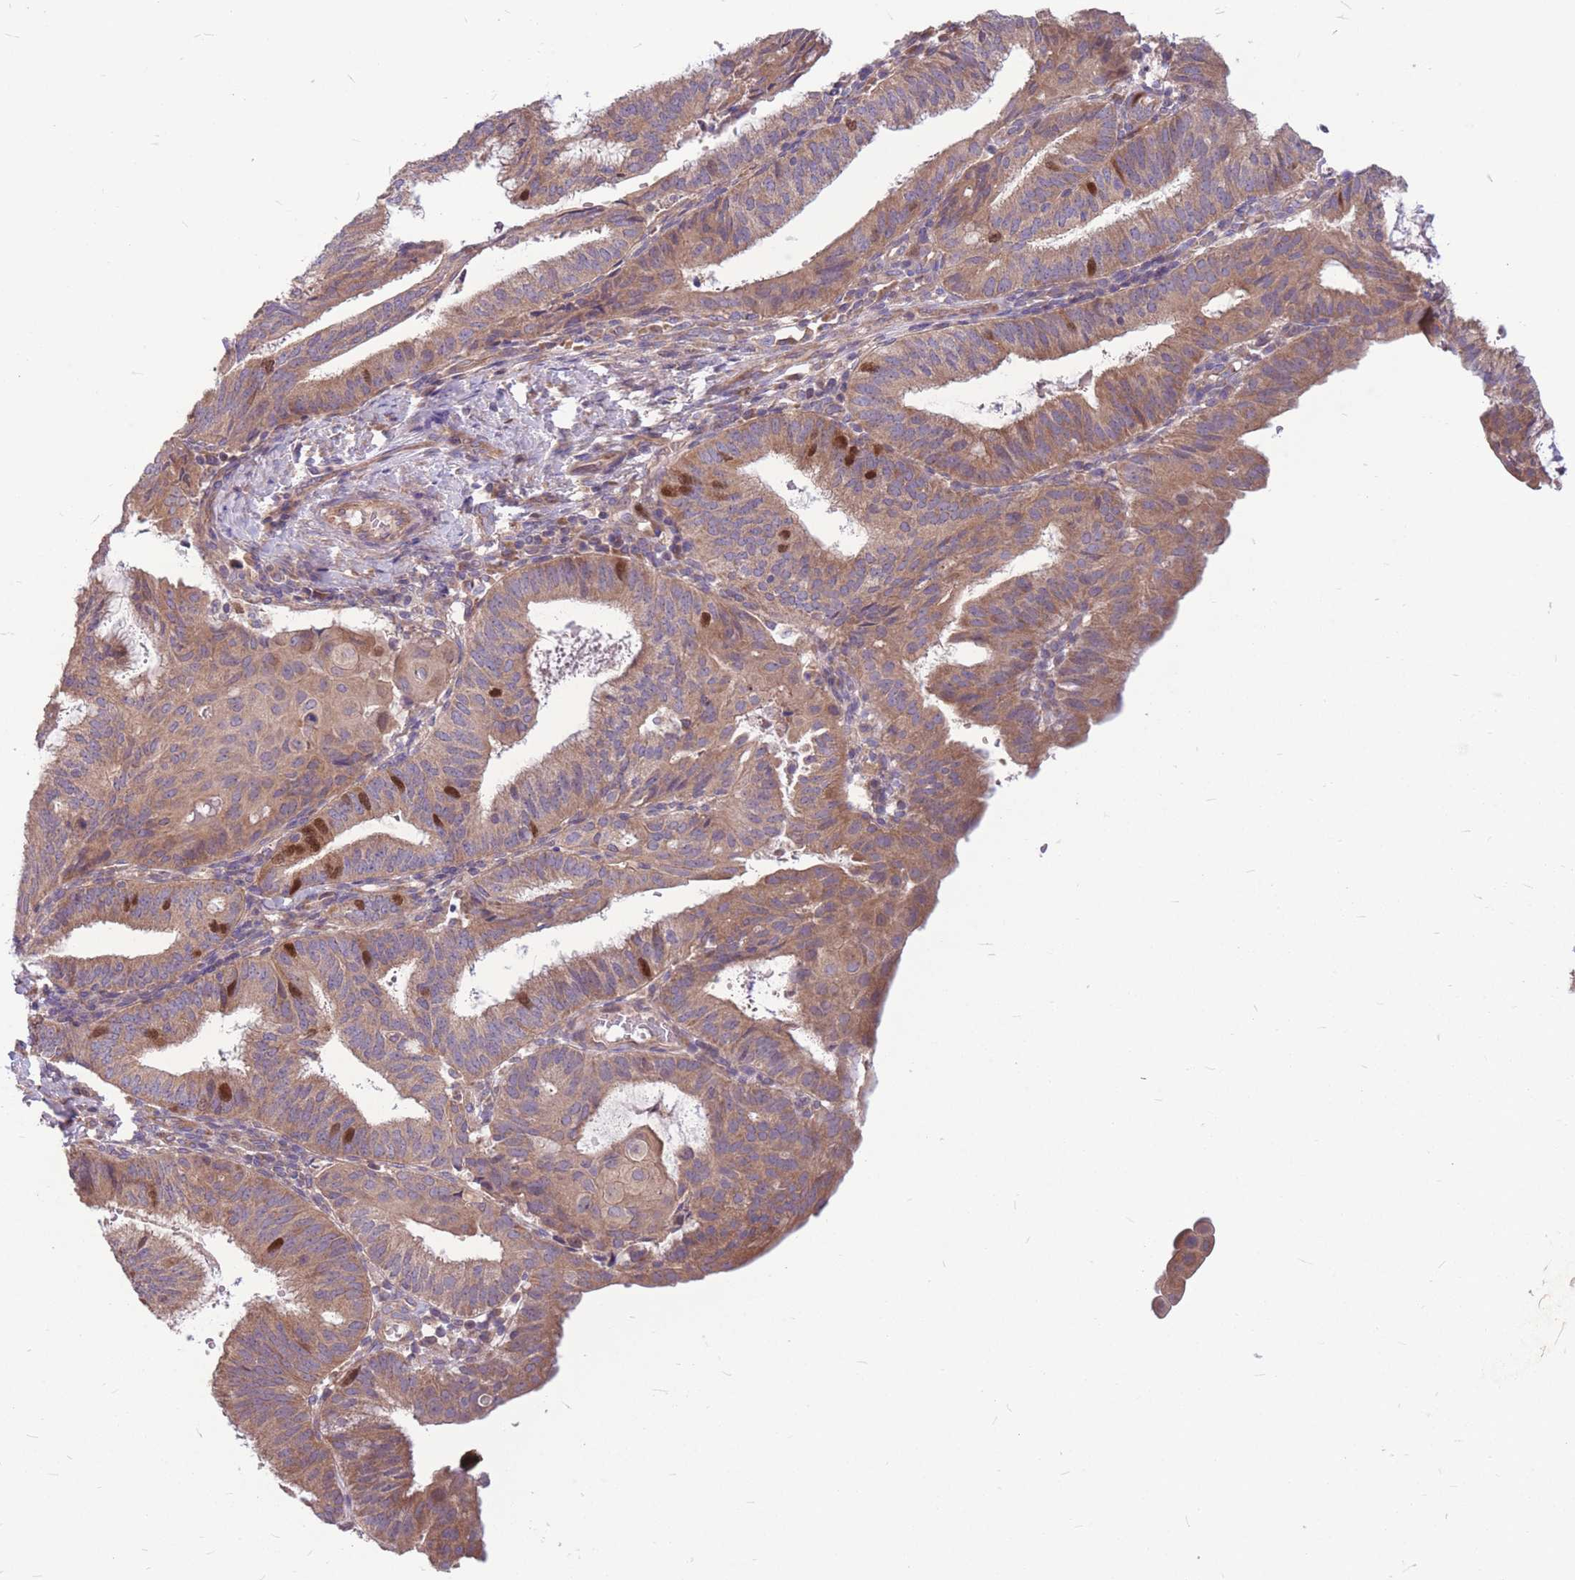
{"staining": {"intensity": "moderate", "quantity": ">75%", "location": "cytoplasmic/membranous,nuclear"}, "tissue": "endometrial cancer", "cell_type": "Tumor cells", "image_type": "cancer", "snomed": [{"axis": "morphology", "description": "Adenocarcinoma, NOS"}, {"axis": "topography", "description": "Endometrium"}], "caption": "Endometrial cancer (adenocarcinoma) stained for a protein (brown) exhibits moderate cytoplasmic/membranous and nuclear positive staining in approximately >75% of tumor cells.", "gene": "GMNN", "patient": {"sex": "female", "age": 49}}